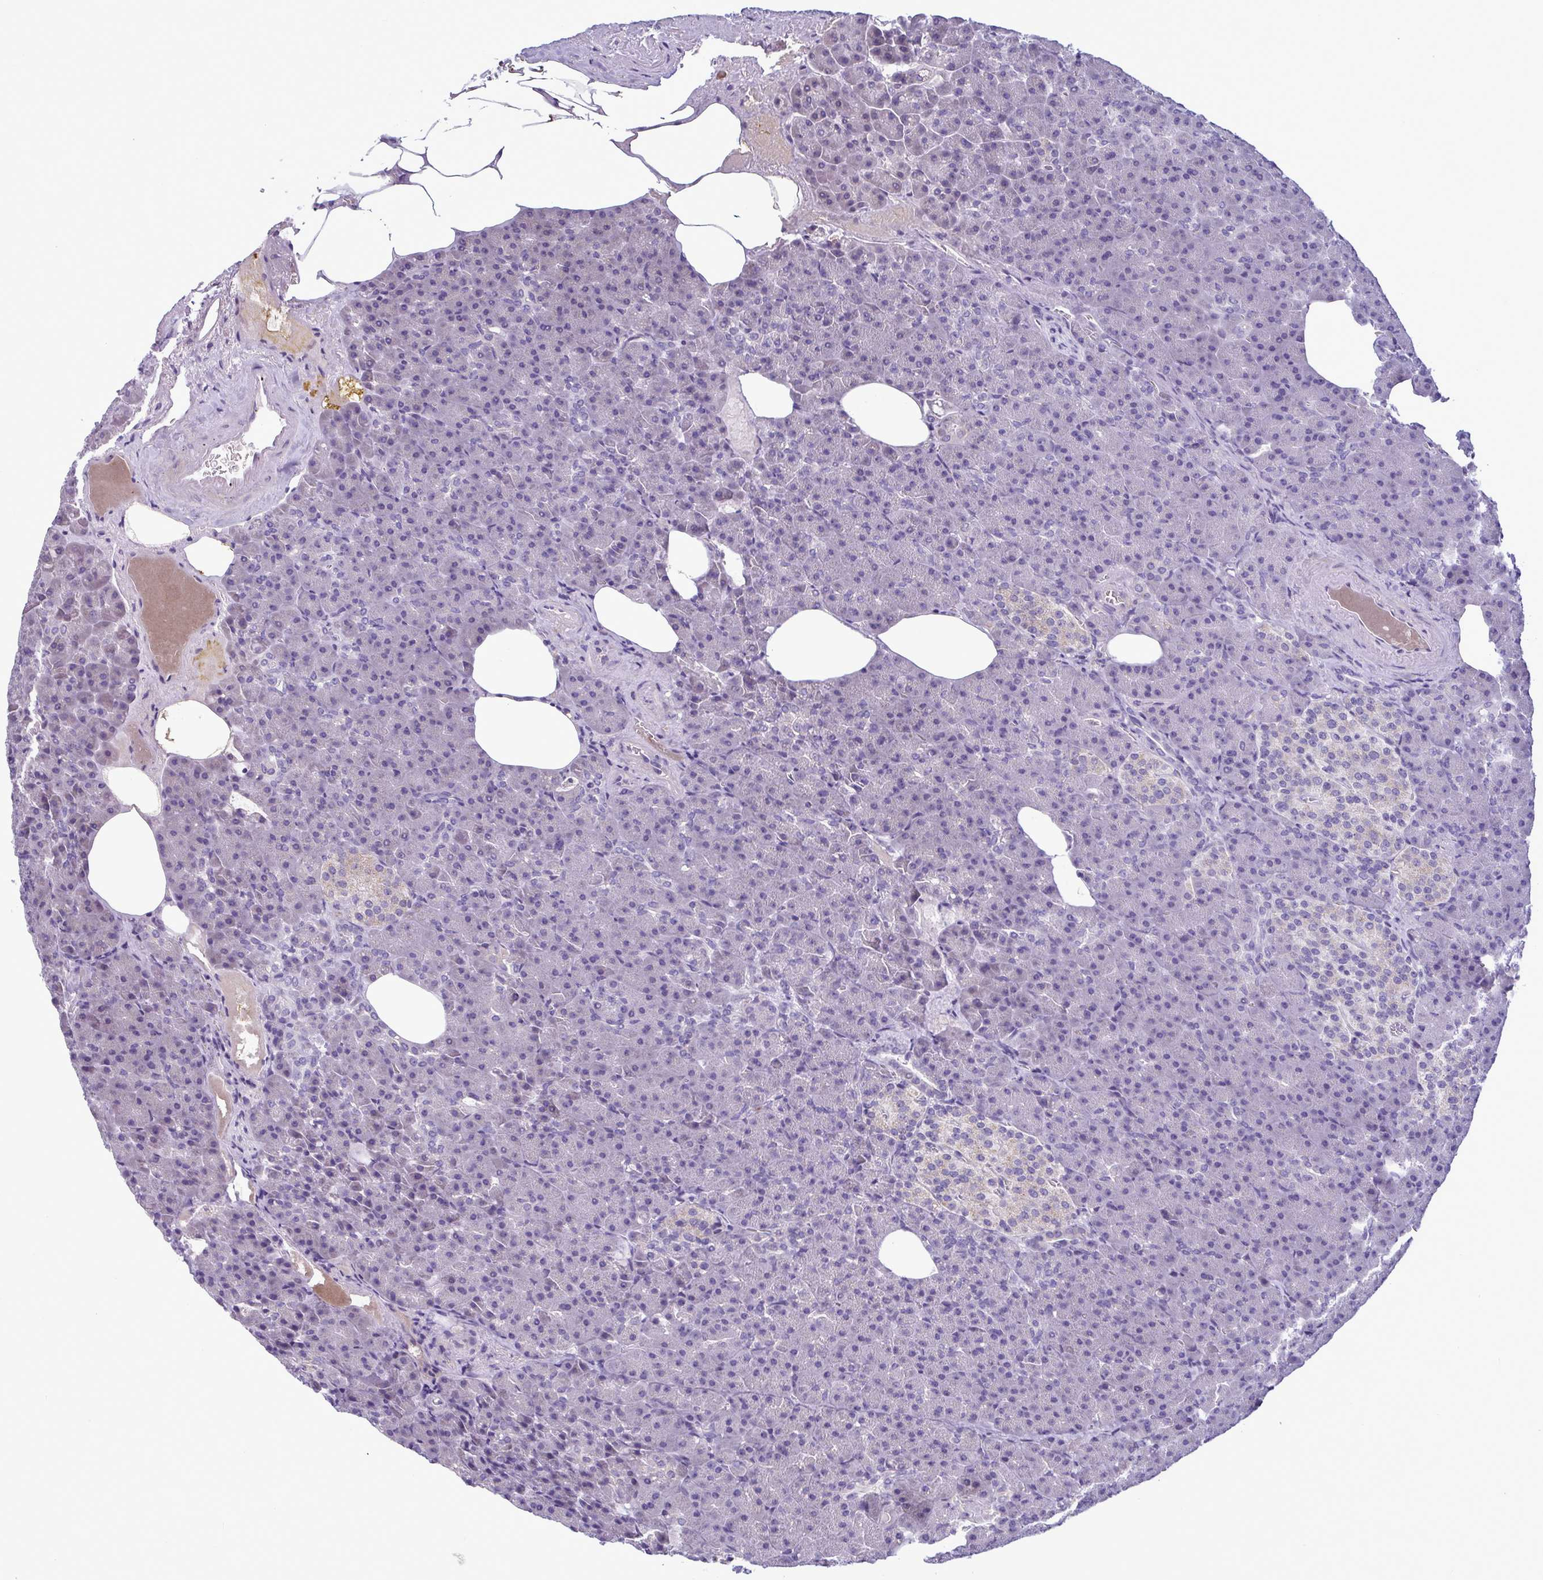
{"staining": {"intensity": "negative", "quantity": "none", "location": "none"}, "tissue": "pancreas", "cell_type": "Exocrine glandular cells", "image_type": "normal", "snomed": [{"axis": "morphology", "description": "Normal tissue, NOS"}, {"axis": "topography", "description": "Pancreas"}], "caption": "An IHC photomicrograph of normal pancreas is shown. There is no staining in exocrine glandular cells of pancreas. The staining was performed using DAB to visualize the protein expression in brown, while the nuclei were stained in blue with hematoxylin (Magnification: 20x).", "gene": "F13B", "patient": {"sex": "female", "age": 74}}